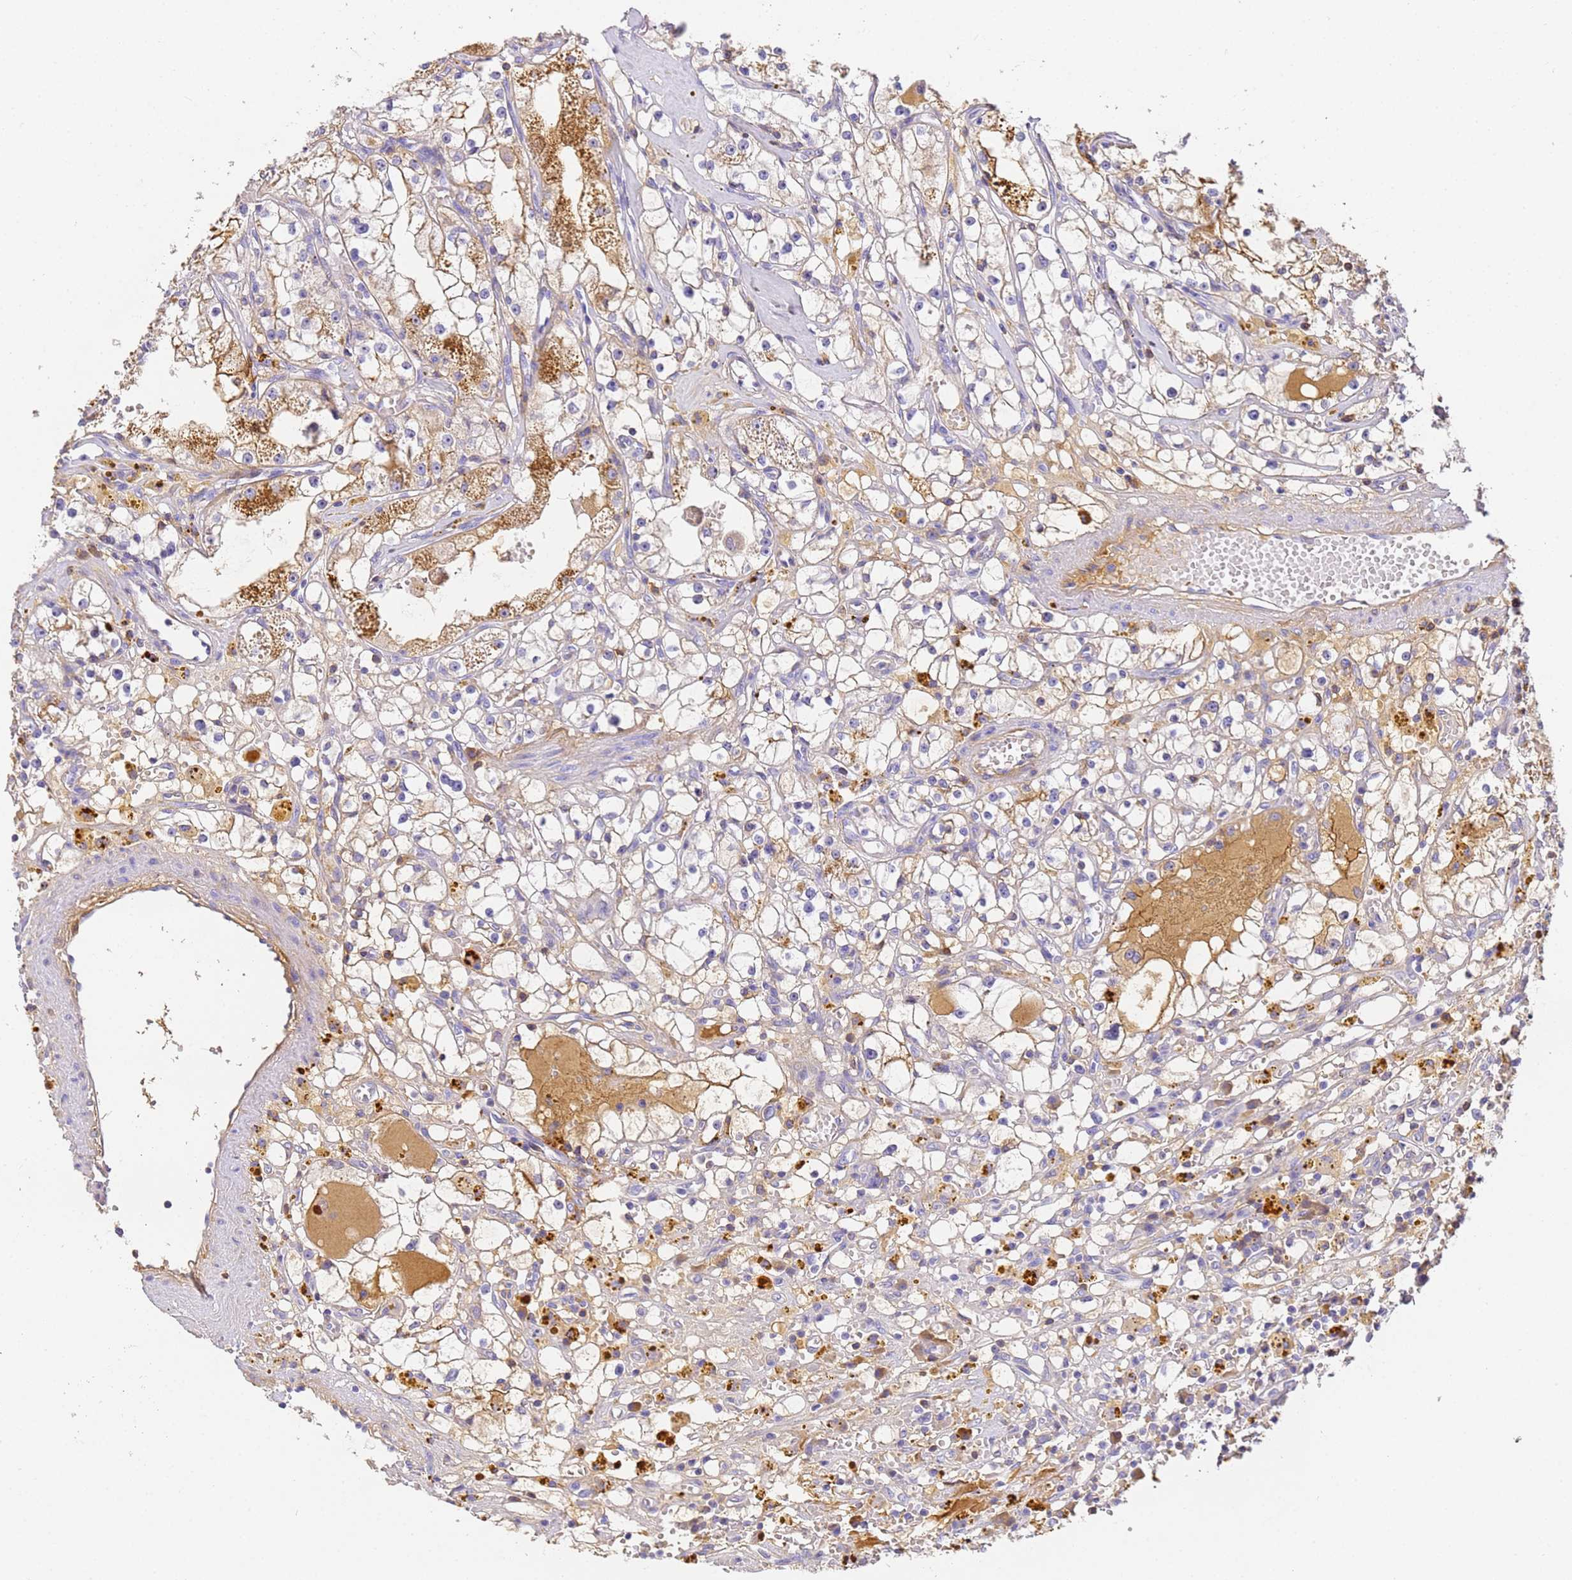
{"staining": {"intensity": "moderate", "quantity": "<25%", "location": "cytoplasmic/membranous"}, "tissue": "renal cancer", "cell_type": "Tumor cells", "image_type": "cancer", "snomed": [{"axis": "morphology", "description": "Adenocarcinoma, NOS"}, {"axis": "topography", "description": "Kidney"}], "caption": "Tumor cells demonstrate low levels of moderate cytoplasmic/membranous expression in approximately <25% of cells in renal adenocarcinoma.", "gene": "CFHR2", "patient": {"sex": "male", "age": 56}}